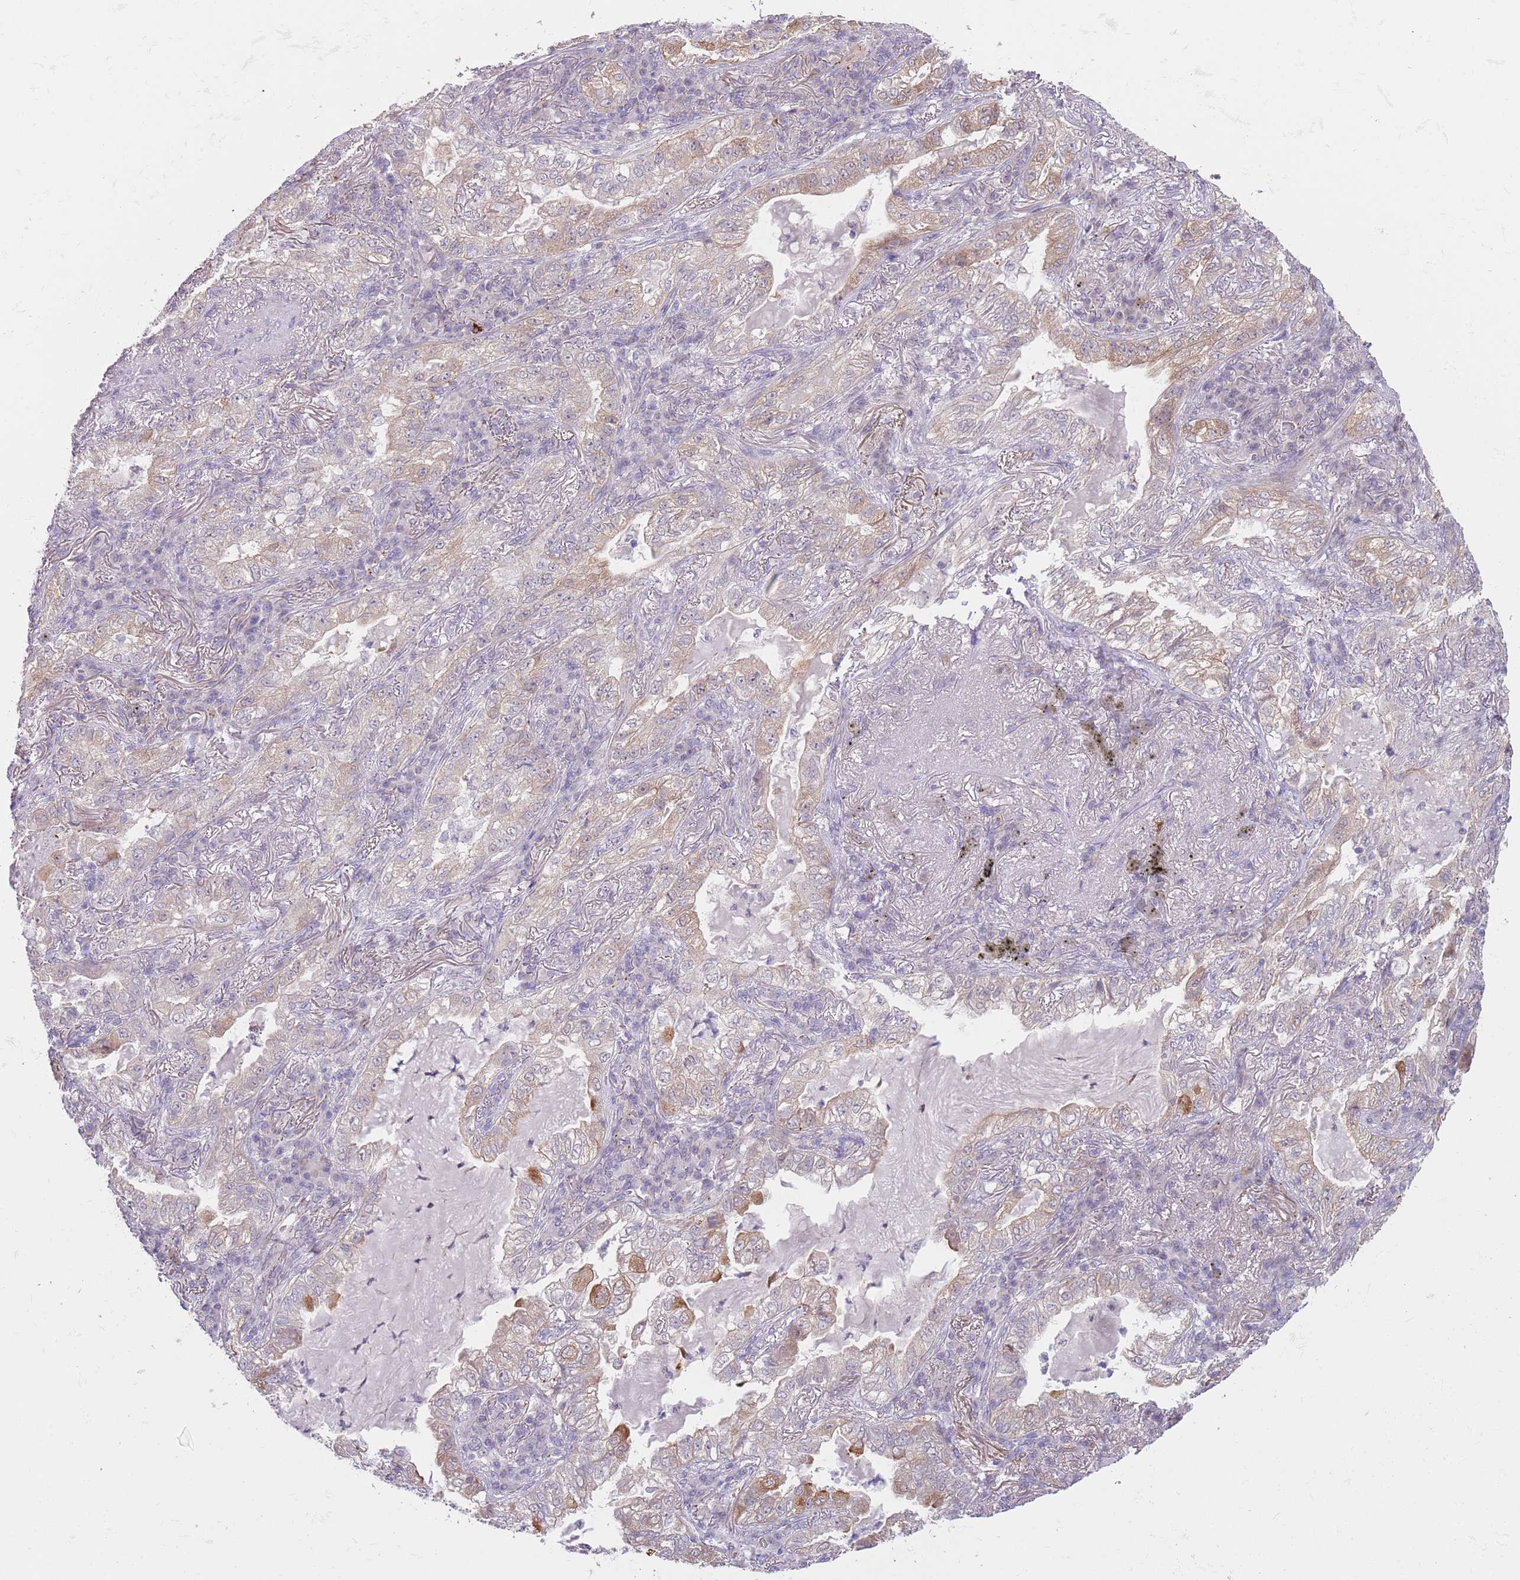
{"staining": {"intensity": "moderate", "quantity": "<25%", "location": "cytoplasmic/membranous"}, "tissue": "lung cancer", "cell_type": "Tumor cells", "image_type": "cancer", "snomed": [{"axis": "morphology", "description": "Adenocarcinoma, NOS"}, {"axis": "topography", "description": "Lung"}], "caption": "Brown immunohistochemical staining in adenocarcinoma (lung) displays moderate cytoplasmic/membranous positivity in about <25% of tumor cells.", "gene": "LDHD", "patient": {"sex": "female", "age": 73}}